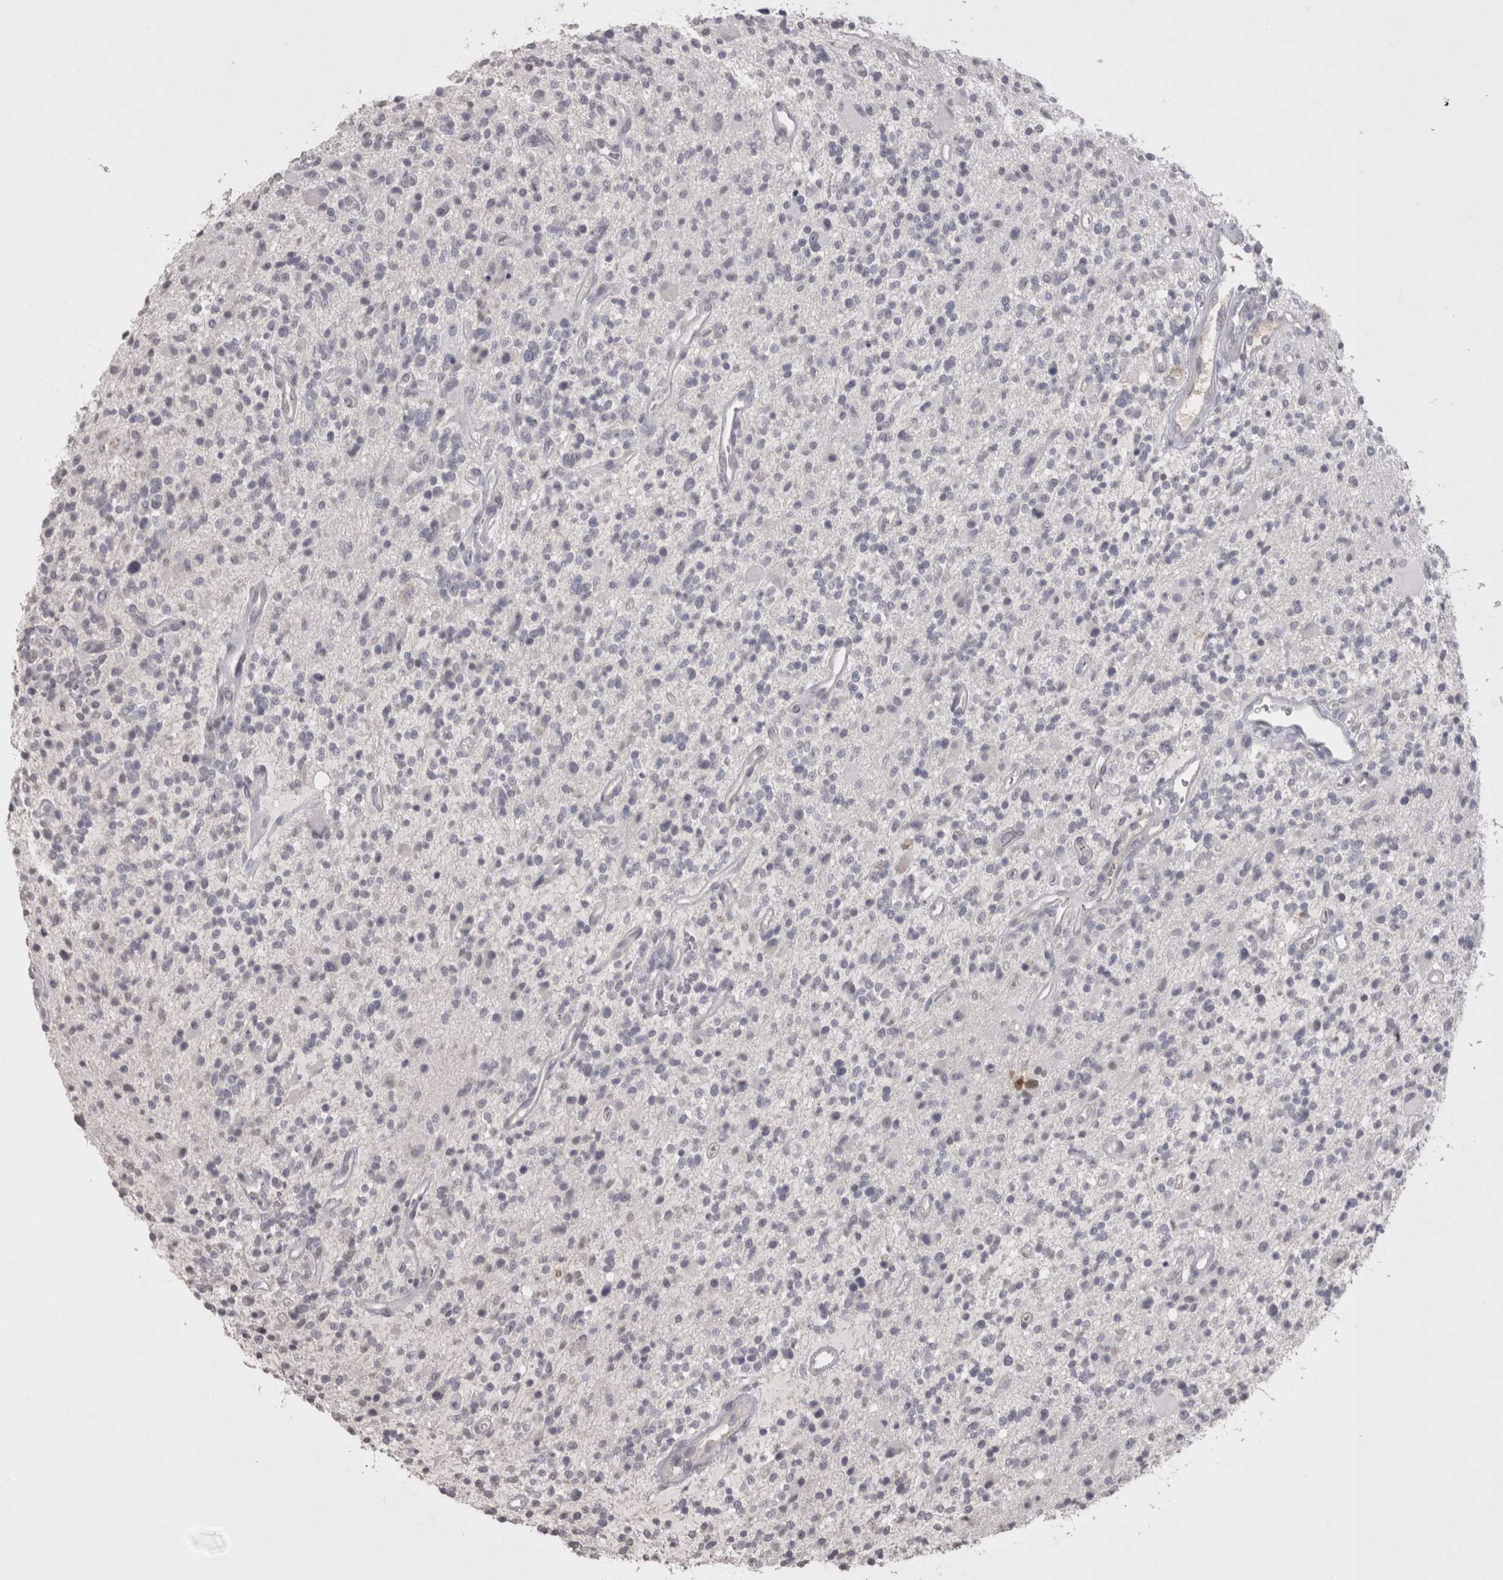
{"staining": {"intensity": "negative", "quantity": "none", "location": "none"}, "tissue": "glioma", "cell_type": "Tumor cells", "image_type": "cancer", "snomed": [{"axis": "morphology", "description": "Glioma, malignant, High grade"}, {"axis": "topography", "description": "Brain"}], "caption": "Glioma stained for a protein using IHC shows no expression tumor cells.", "gene": "LAX1", "patient": {"sex": "male", "age": 48}}